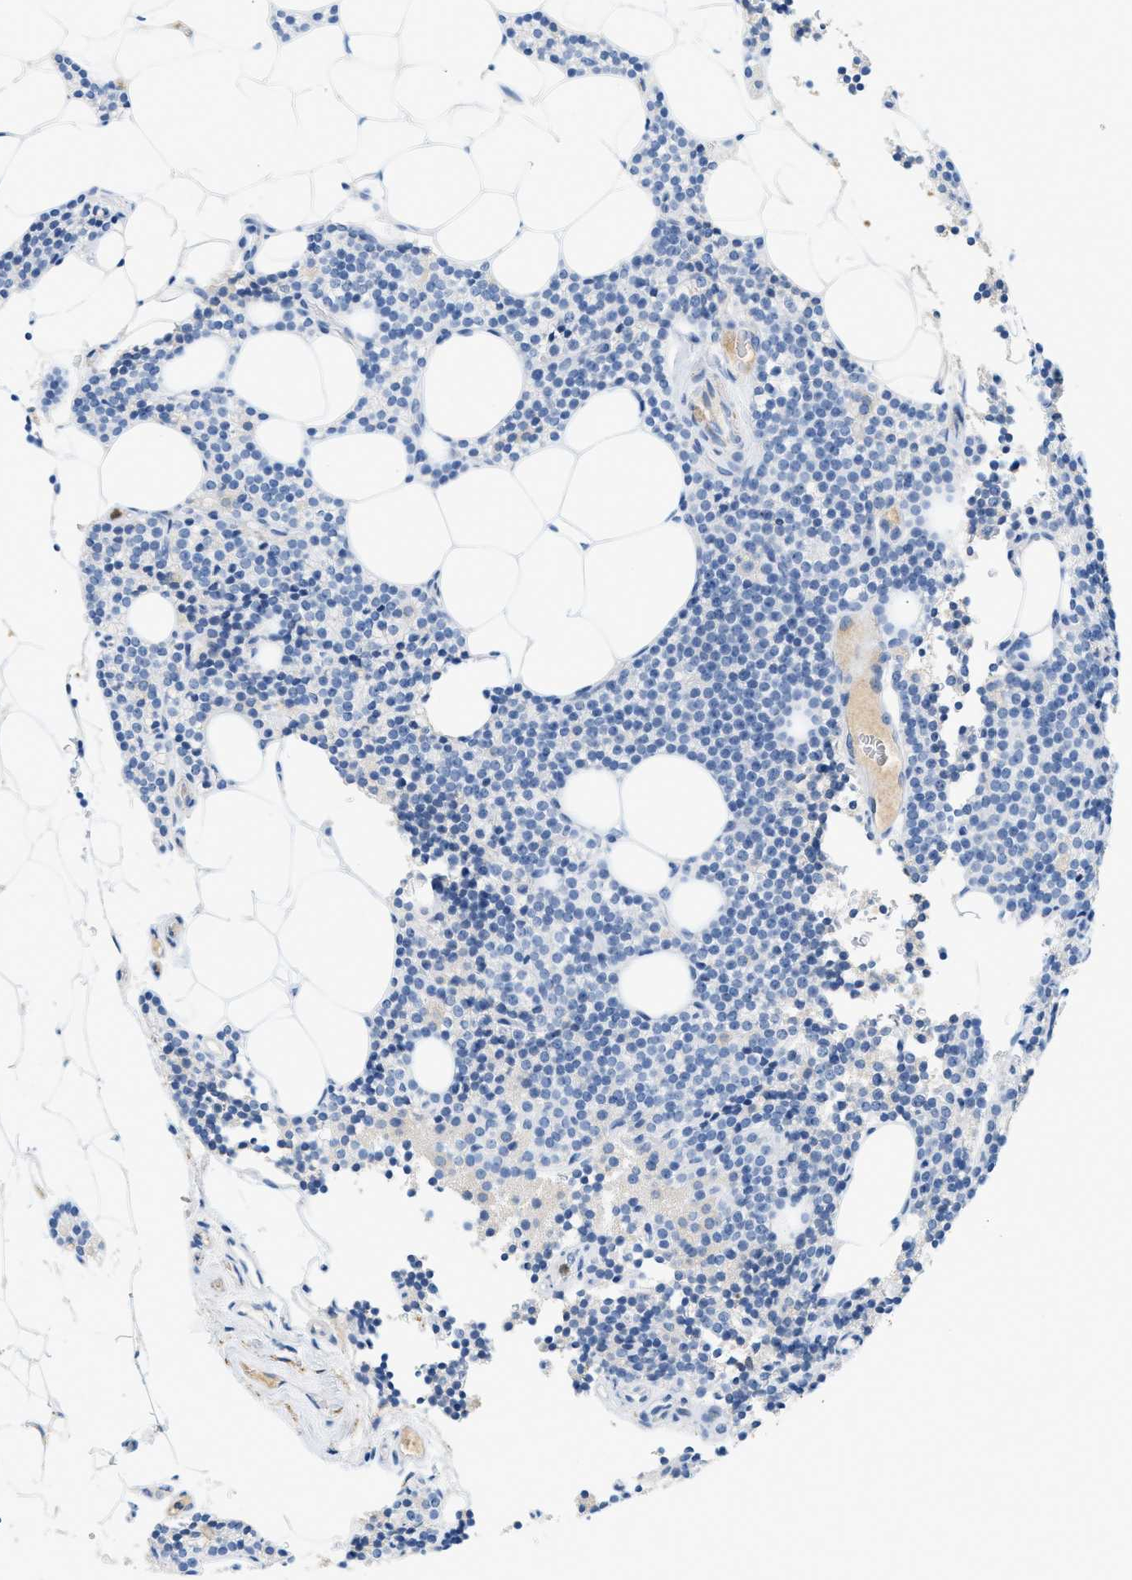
{"staining": {"intensity": "negative", "quantity": "none", "location": "none"}, "tissue": "parathyroid gland", "cell_type": "Glandular cells", "image_type": "normal", "snomed": [{"axis": "morphology", "description": "Normal tissue, NOS"}, {"axis": "morphology", "description": "Adenoma, NOS"}, {"axis": "topography", "description": "Parathyroid gland"}], "caption": "Immunohistochemistry image of unremarkable parathyroid gland stained for a protein (brown), which demonstrates no expression in glandular cells.", "gene": "LCN2", "patient": {"sex": "female", "age": 70}}